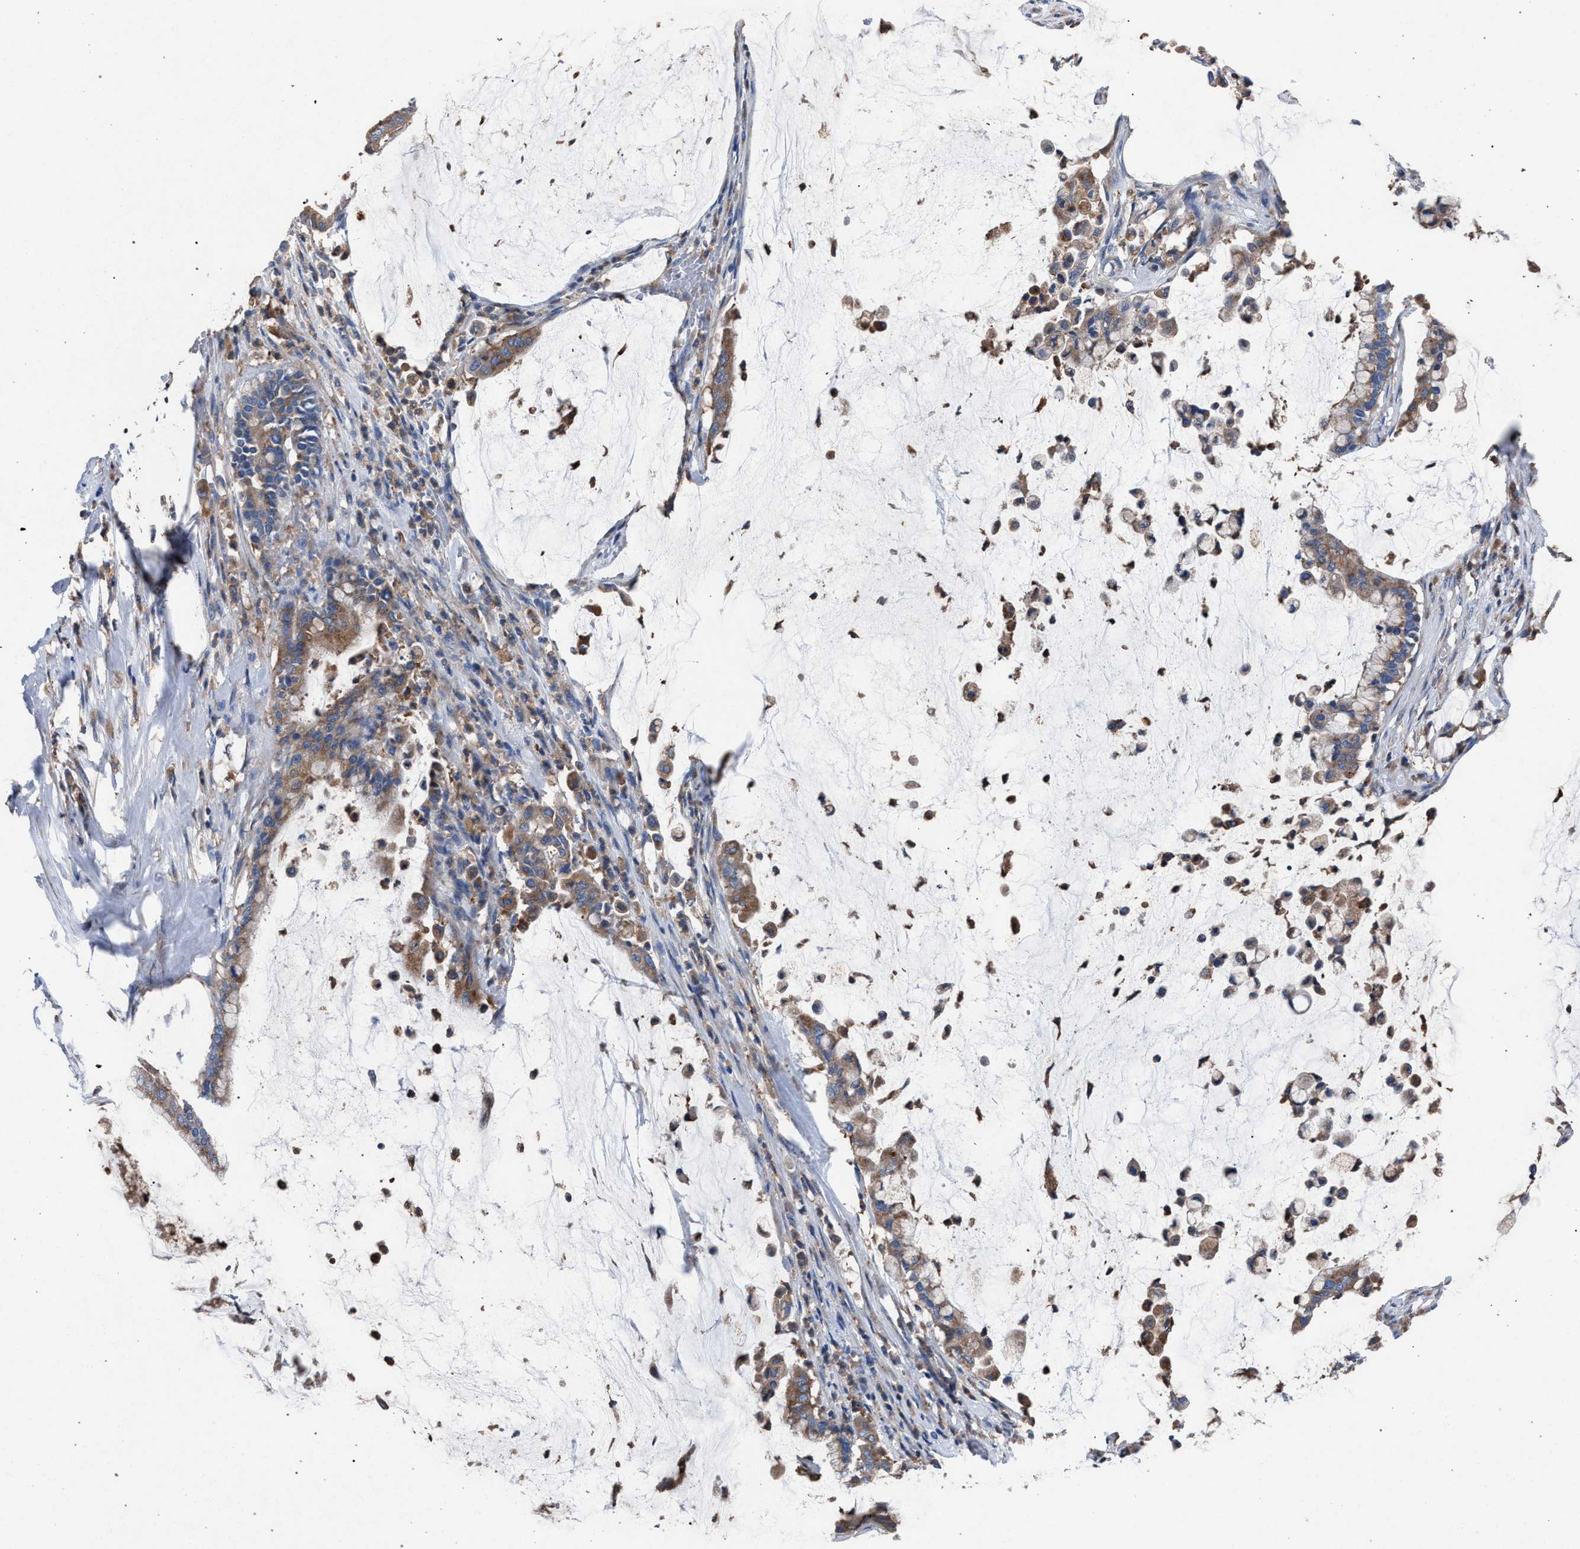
{"staining": {"intensity": "weak", "quantity": ">75%", "location": "cytoplasmic/membranous"}, "tissue": "pancreatic cancer", "cell_type": "Tumor cells", "image_type": "cancer", "snomed": [{"axis": "morphology", "description": "Adenocarcinoma, NOS"}, {"axis": "topography", "description": "Pancreas"}], "caption": "There is low levels of weak cytoplasmic/membranous positivity in tumor cells of pancreatic adenocarcinoma, as demonstrated by immunohistochemical staining (brown color).", "gene": "ATP6V0A1", "patient": {"sex": "male", "age": 41}}